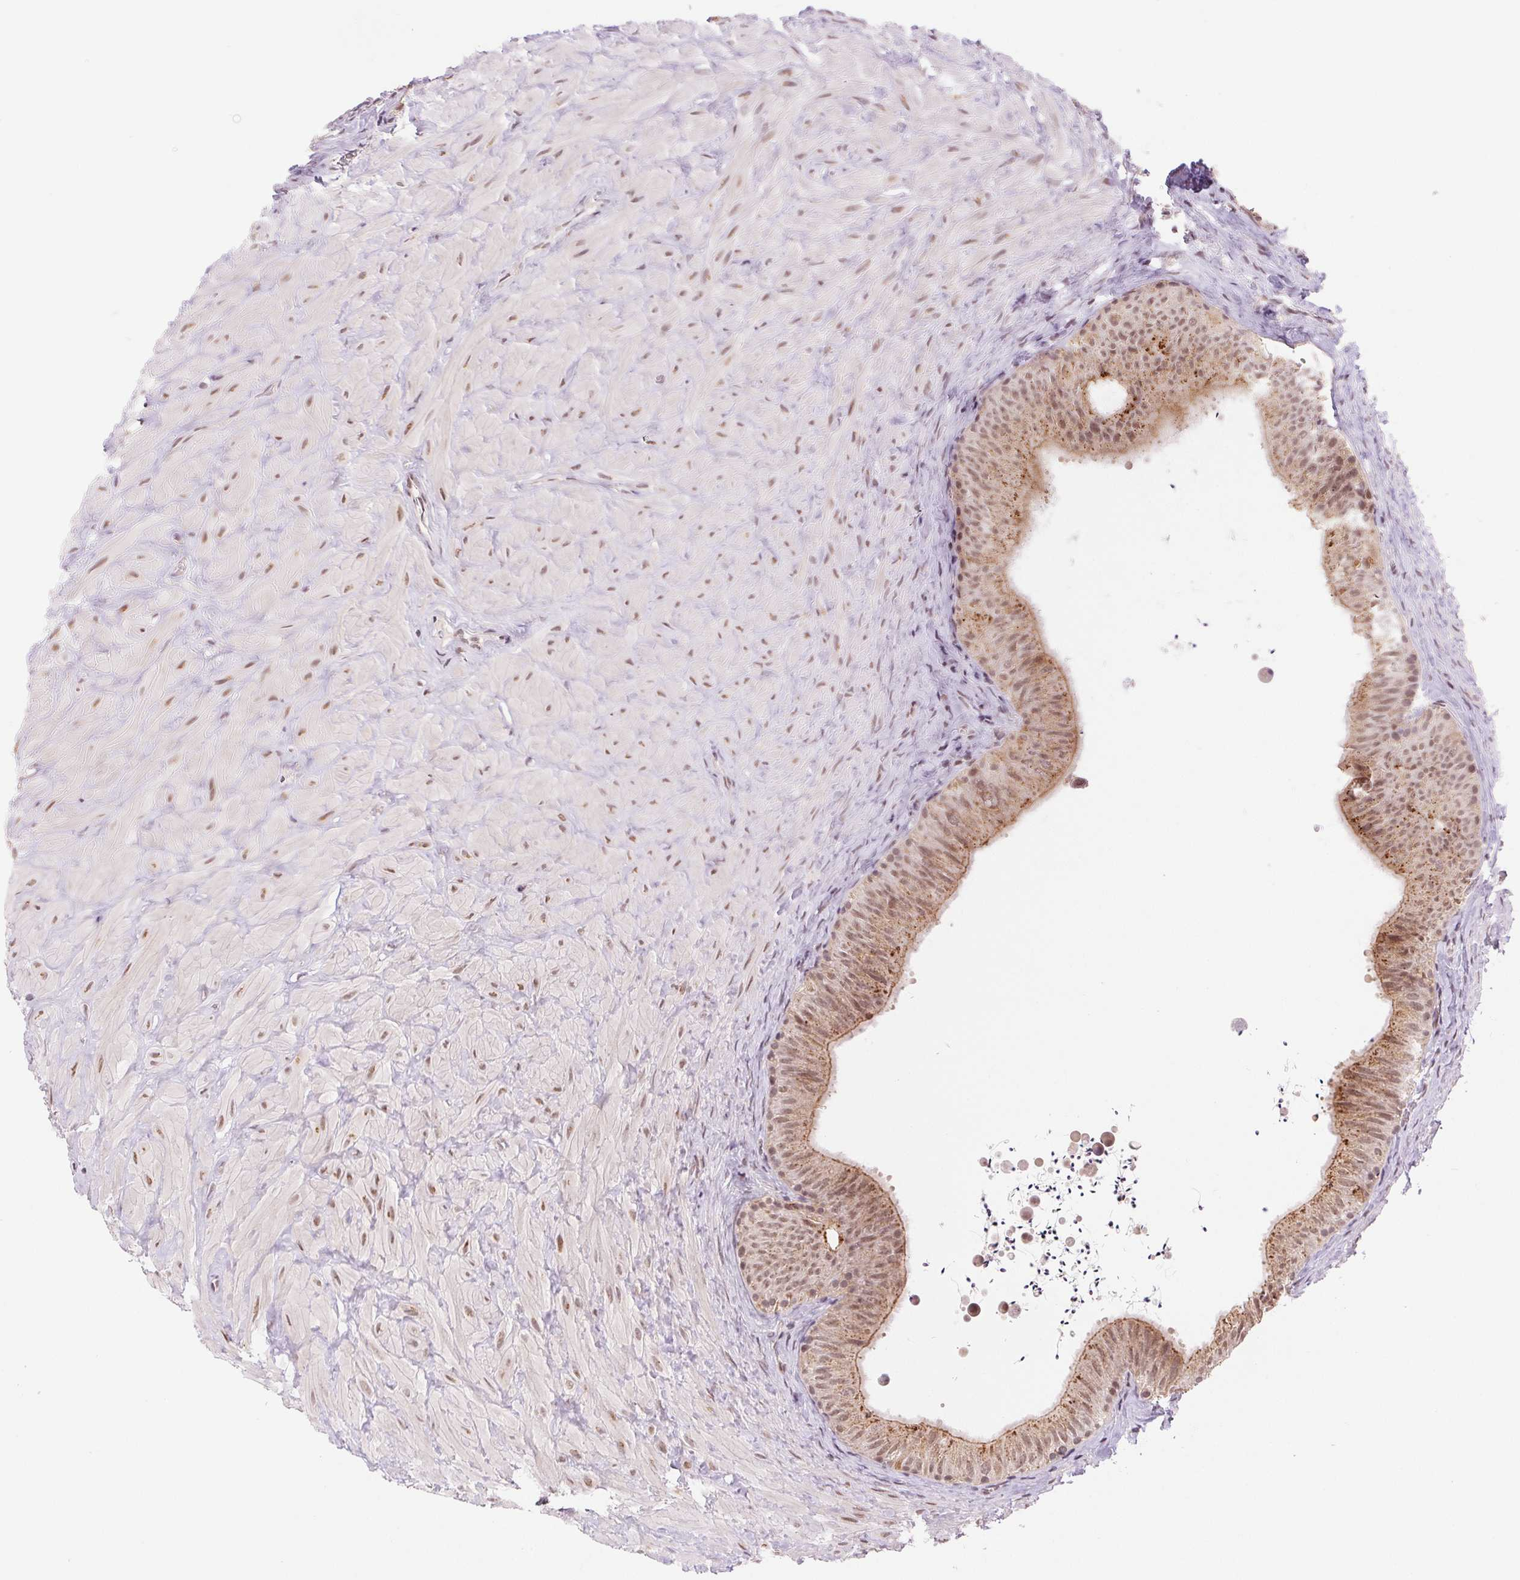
{"staining": {"intensity": "moderate", "quantity": ">75%", "location": "cytoplasmic/membranous,nuclear"}, "tissue": "epididymis", "cell_type": "Glandular cells", "image_type": "normal", "snomed": [{"axis": "morphology", "description": "Normal tissue, NOS"}, {"axis": "topography", "description": "Epididymis, spermatic cord, NOS"}, {"axis": "topography", "description": "Epididymis"}], "caption": "This micrograph shows benign epididymis stained with IHC to label a protein in brown. The cytoplasmic/membranous,nuclear of glandular cells show moderate positivity for the protein. Nuclei are counter-stained blue.", "gene": "GRHL3", "patient": {"sex": "male", "age": 31}}